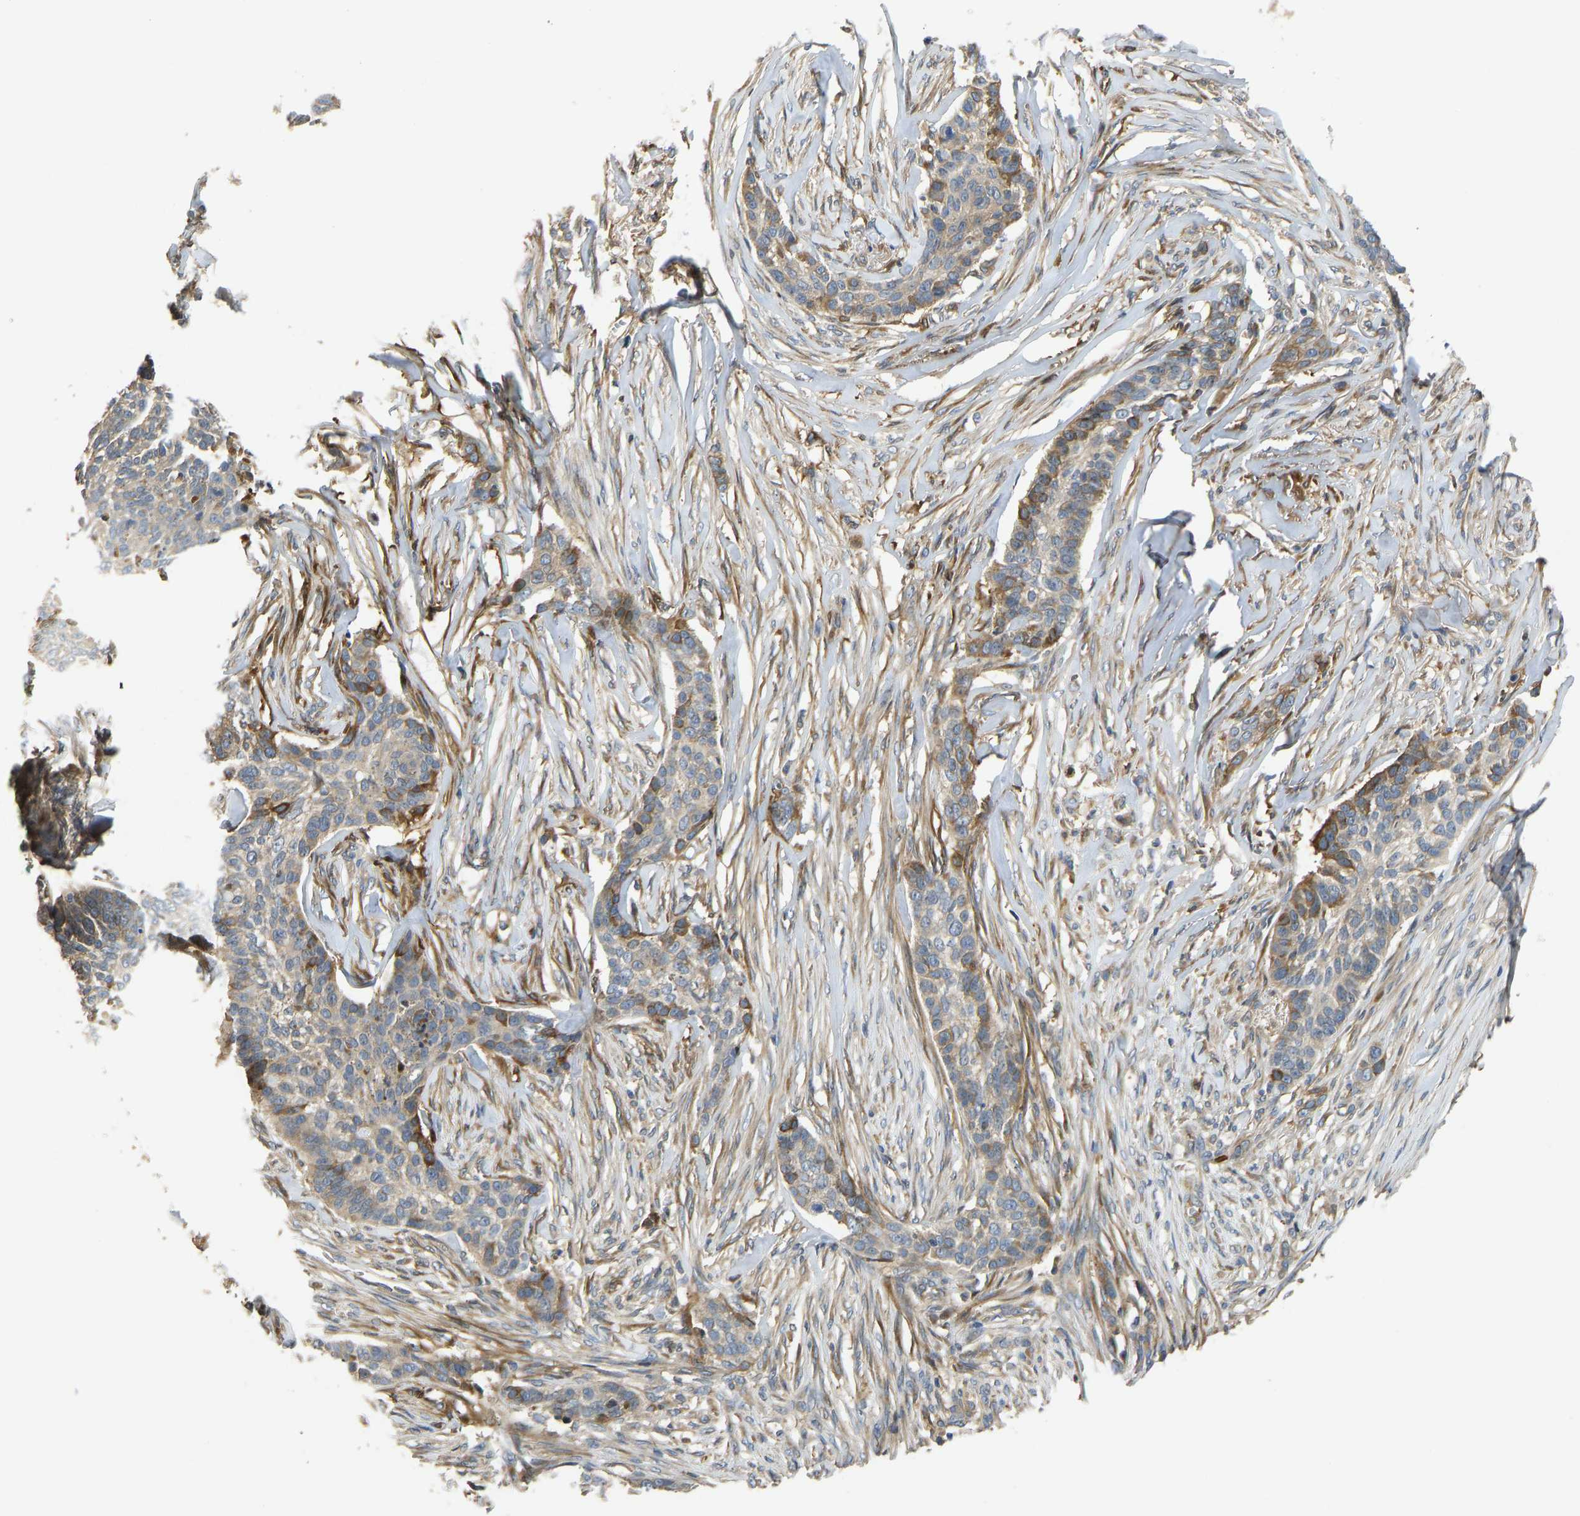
{"staining": {"intensity": "moderate", "quantity": "<25%", "location": "cytoplasmic/membranous"}, "tissue": "skin cancer", "cell_type": "Tumor cells", "image_type": "cancer", "snomed": [{"axis": "morphology", "description": "Basal cell carcinoma"}, {"axis": "topography", "description": "Skin"}], "caption": "An image of basal cell carcinoma (skin) stained for a protein displays moderate cytoplasmic/membranous brown staining in tumor cells. Nuclei are stained in blue.", "gene": "VCPKMT", "patient": {"sex": "male", "age": 85}}